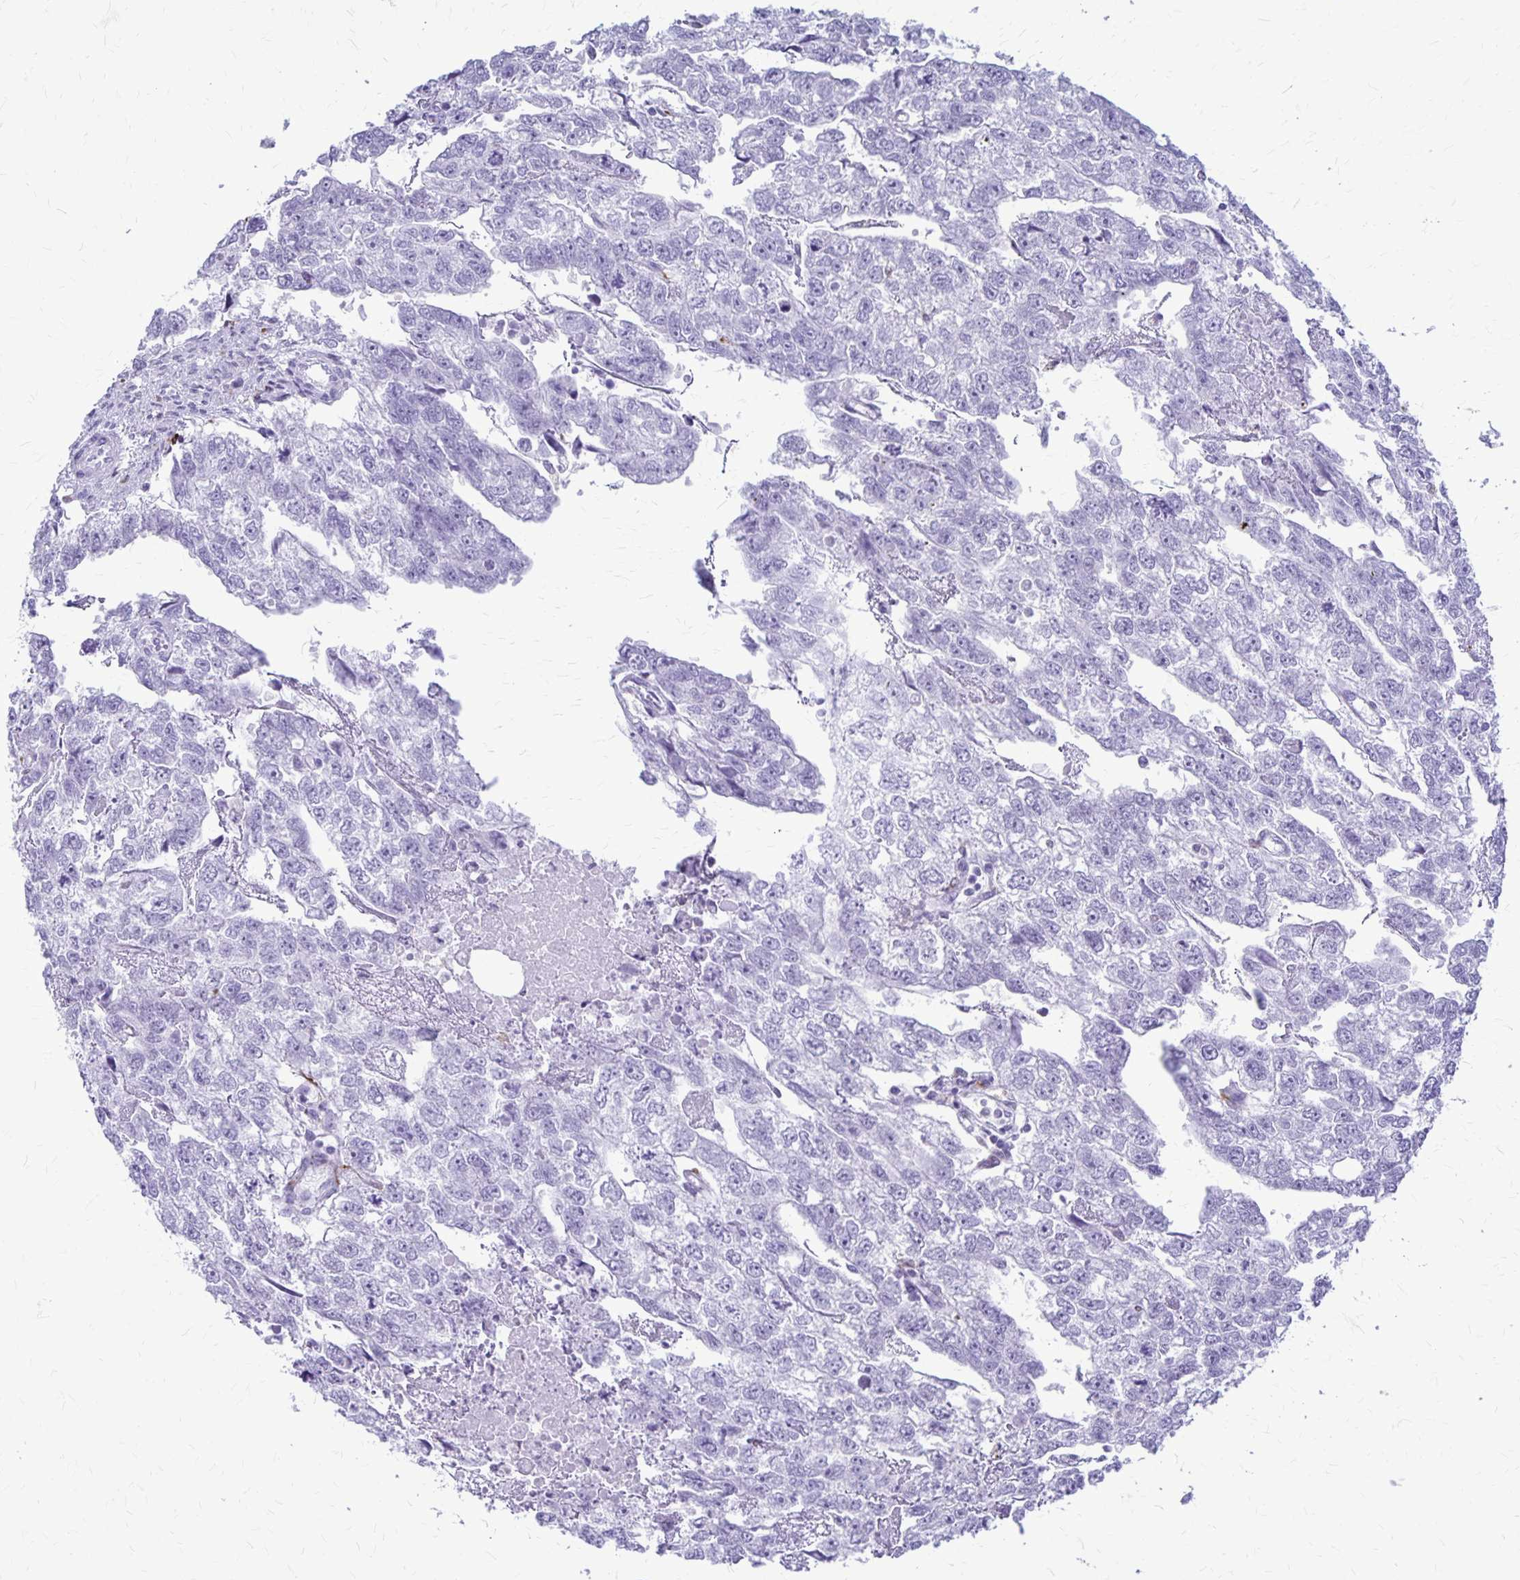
{"staining": {"intensity": "negative", "quantity": "none", "location": "none"}, "tissue": "testis cancer", "cell_type": "Tumor cells", "image_type": "cancer", "snomed": [{"axis": "morphology", "description": "Carcinoma, Embryonal, NOS"}, {"axis": "morphology", "description": "Teratoma, malignant, NOS"}, {"axis": "topography", "description": "Testis"}], "caption": "Immunohistochemistry (IHC) histopathology image of neoplastic tissue: human embryonal carcinoma (testis) stained with DAB (3,3'-diaminobenzidine) reveals no significant protein positivity in tumor cells.", "gene": "RTN1", "patient": {"sex": "male", "age": 44}}